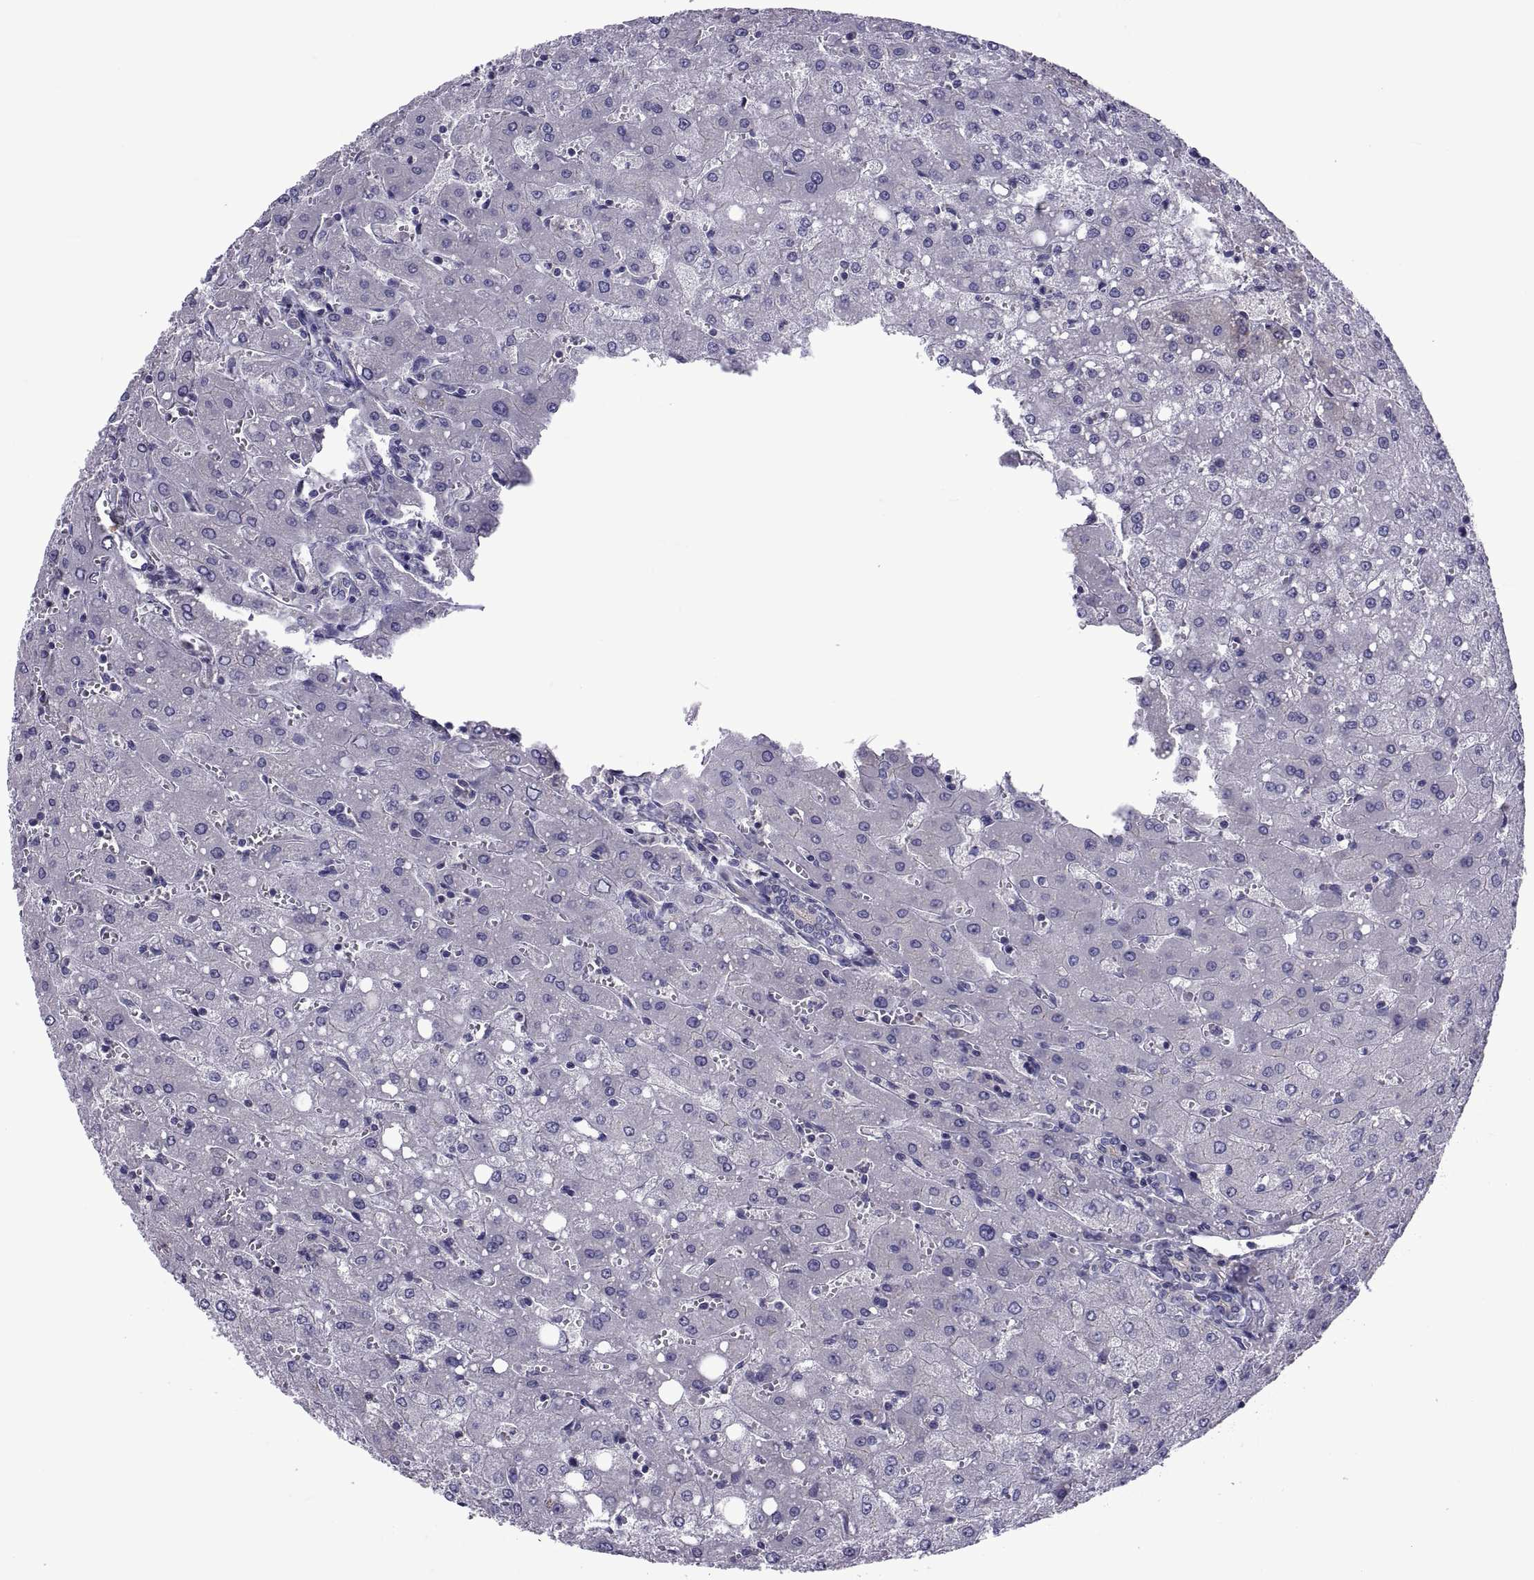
{"staining": {"intensity": "negative", "quantity": "none", "location": "none"}, "tissue": "liver", "cell_type": "Cholangiocytes", "image_type": "normal", "snomed": [{"axis": "morphology", "description": "Normal tissue, NOS"}, {"axis": "topography", "description": "Liver"}], "caption": "DAB (3,3'-diaminobenzidine) immunohistochemical staining of unremarkable liver reveals no significant staining in cholangiocytes. Nuclei are stained in blue.", "gene": "TMC3", "patient": {"sex": "female", "age": 53}}